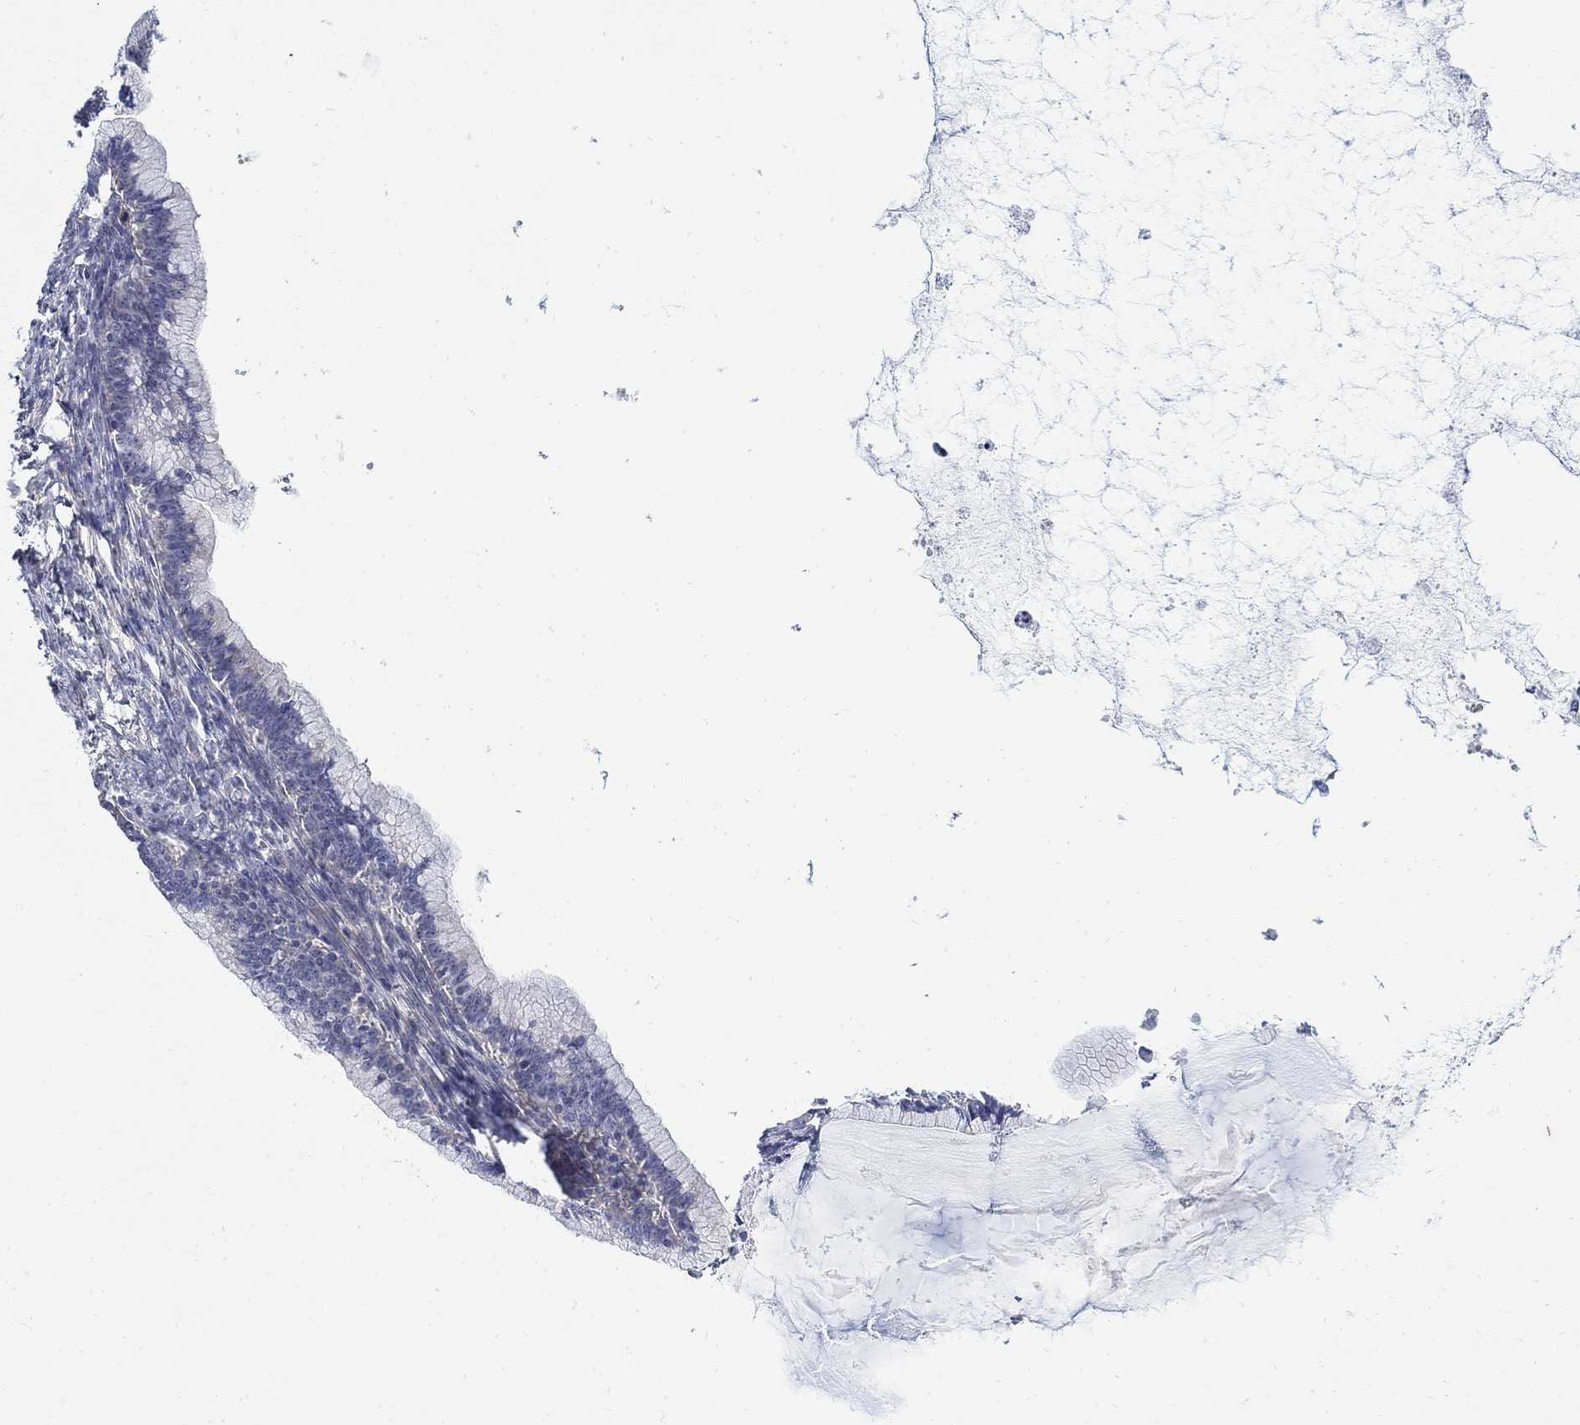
{"staining": {"intensity": "negative", "quantity": "none", "location": "none"}, "tissue": "ovarian cancer", "cell_type": "Tumor cells", "image_type": "cancer", "snomed": [{"axis": "morphology", "description": "Cystadenocarcinoma, mucinous, NOS"}, {"axis": "topography", "description": "Ovary"}], "caption": "This is an IHC image of mucinous cystadenocarcinoma (ovarian). There is no staining in tumor cells.", "gene": "FNDC5", "patient": {"sex": "female", "age": 41}}